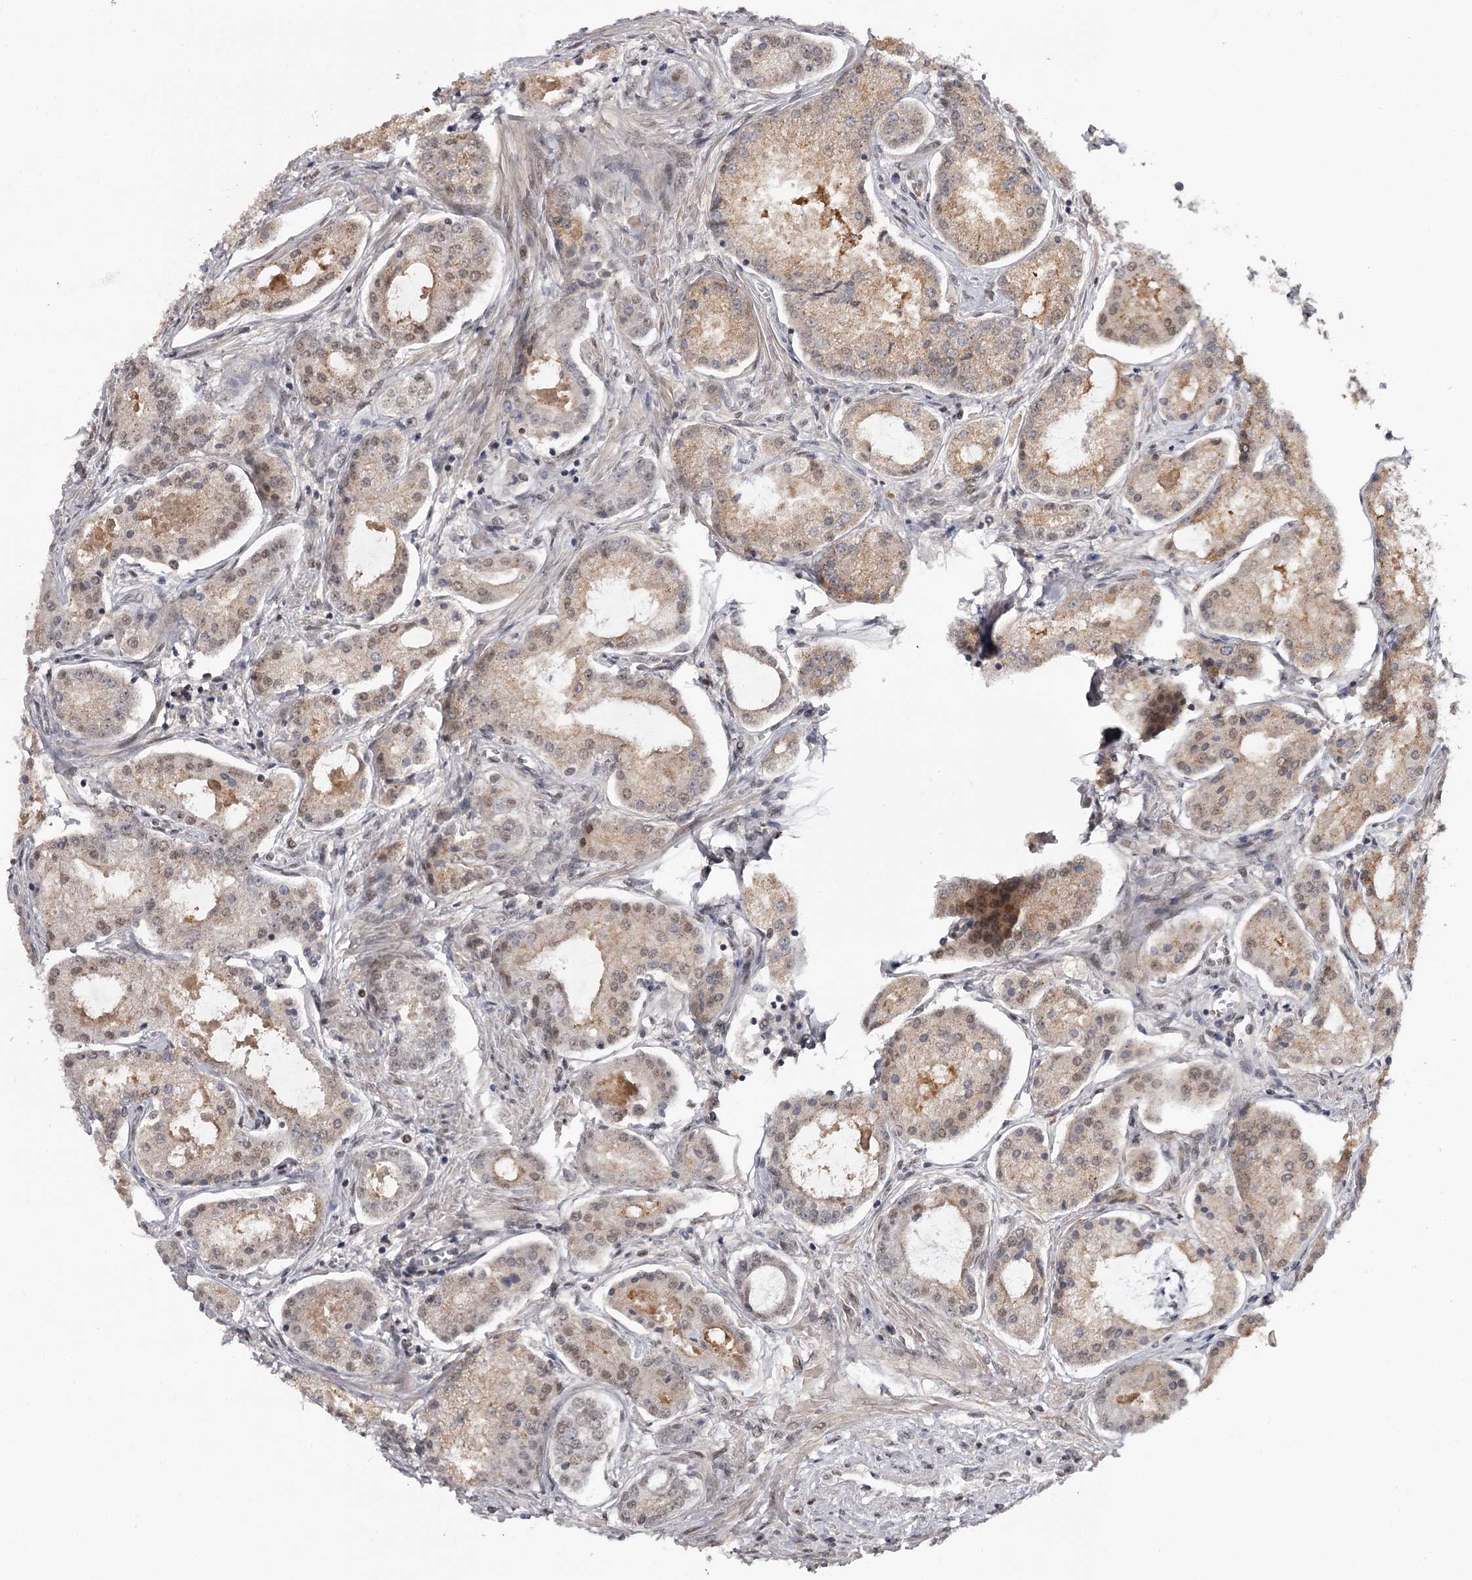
{"staining": {"intensity": "weak", "quantity": "25%-75%", "location": "cytoplasmic/membranous,nuclear"}, "tissue": "prostate cancer", "cell_type": "Tumor cells", "image_type": "cancer", "snomed": [{"axis": "morphology", "description": "Adenocarcinoma, Low grade"}, {"axis": "topography", "description": "Prostate"}], "caption": "This photomicrograph reveals adenocarcinoma (low-grade) (prostate) stained with IHC to label a protein in brown. The cytoplasmic/membranous and nuclear of tumor cells show weak positivity for the protein. Nuclei are counter-stained blue.", "gene": "TTC33", "patient": {"sex": "male", "age": 68}}